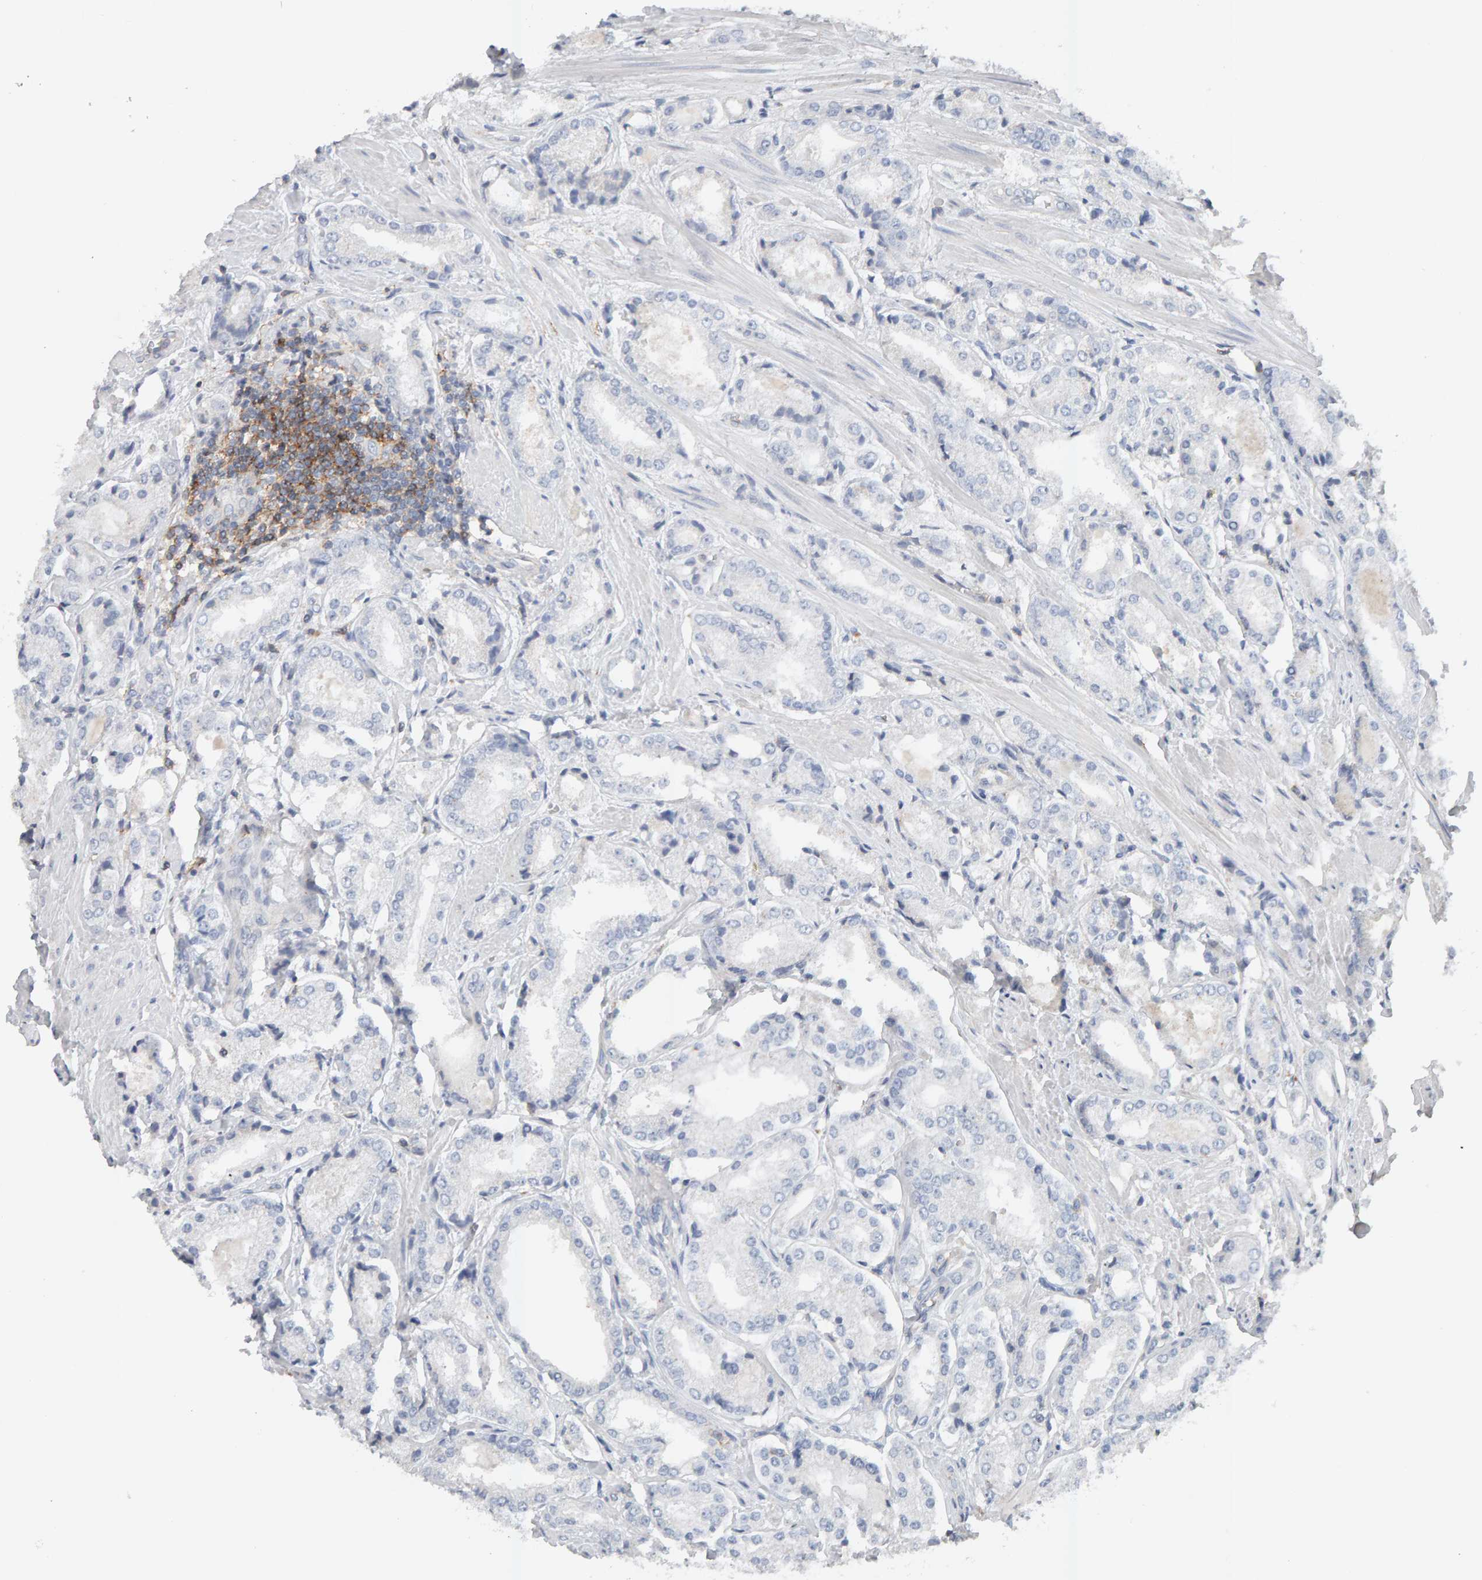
{"staining": {"intensity": "negative", "quantity": "none", "location": "none"}, "tissue": "prostate cancer", "cell_type": "Tumor cells", "image_type": "cancer", "snomed": [{"axis": "morphology", "description": "Adenocarcinoma, Low grade"}, {"axis": "topography", "description": "Prostate"}], "caption": "This is an IHC photomicrograph of human adenocarcinoma (low-grade) (prostate). There is no staining in tumor cells.", "gene": "FYN", "patient": {"sex": "male", "age": 62}}